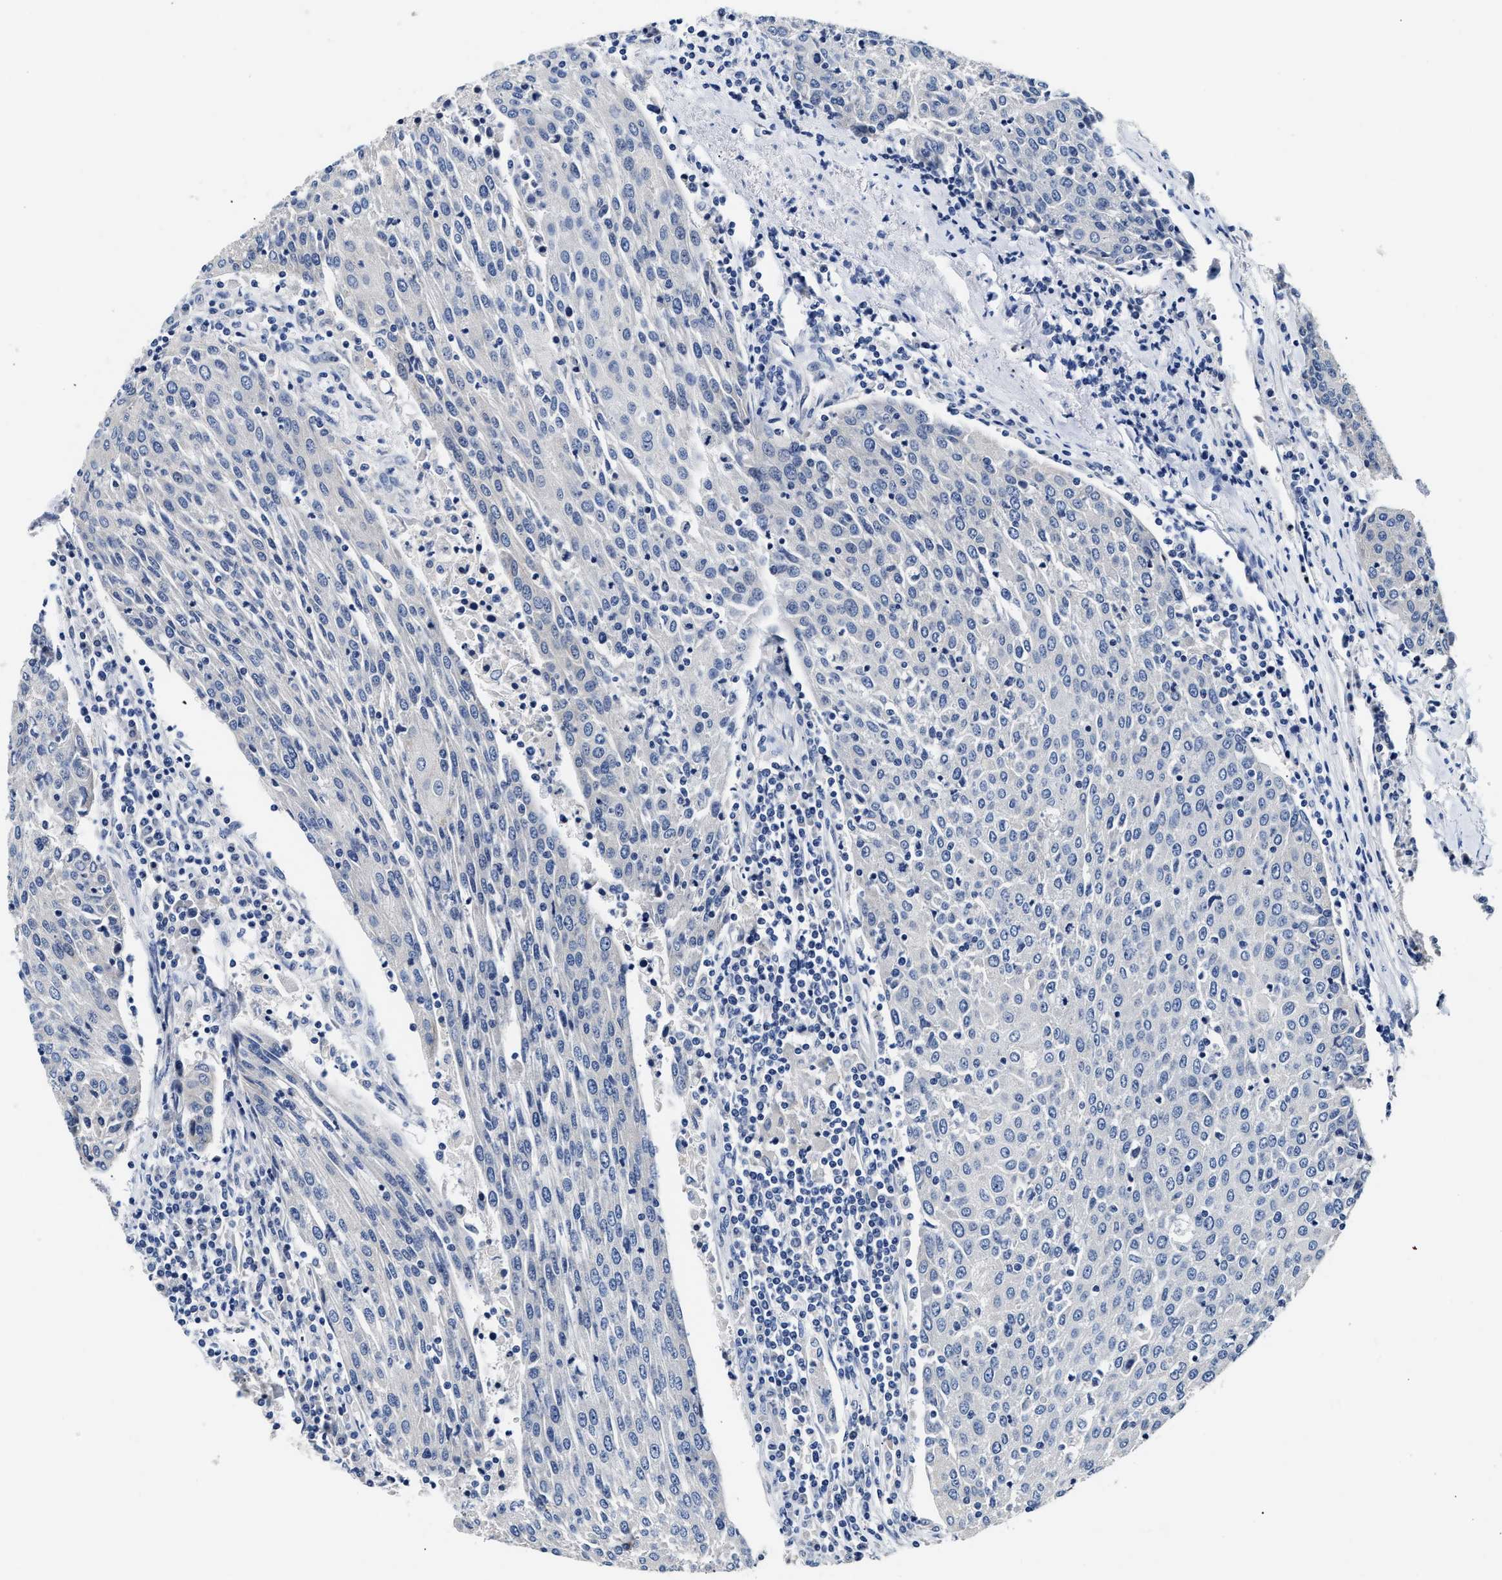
{"staining": {"intensity": "negative", "quantity": "none", "location": "none"}, "tissue": "urothelial cancer", "cell_type": "Tumor cells", "image_type": "cancer", "snomed": [{"axis": "morphology", "description": "Urothelial carcinoma, High grade"}, {"axis": "topography", "description": "Urinary bladder"}], "caption": "Histopathology image shows no significant protein positivity in tumor cells of urothelial carcinoma (high-grade).", "gene": "FAM185A", "patient": {"sex": "female", "age": 85}}